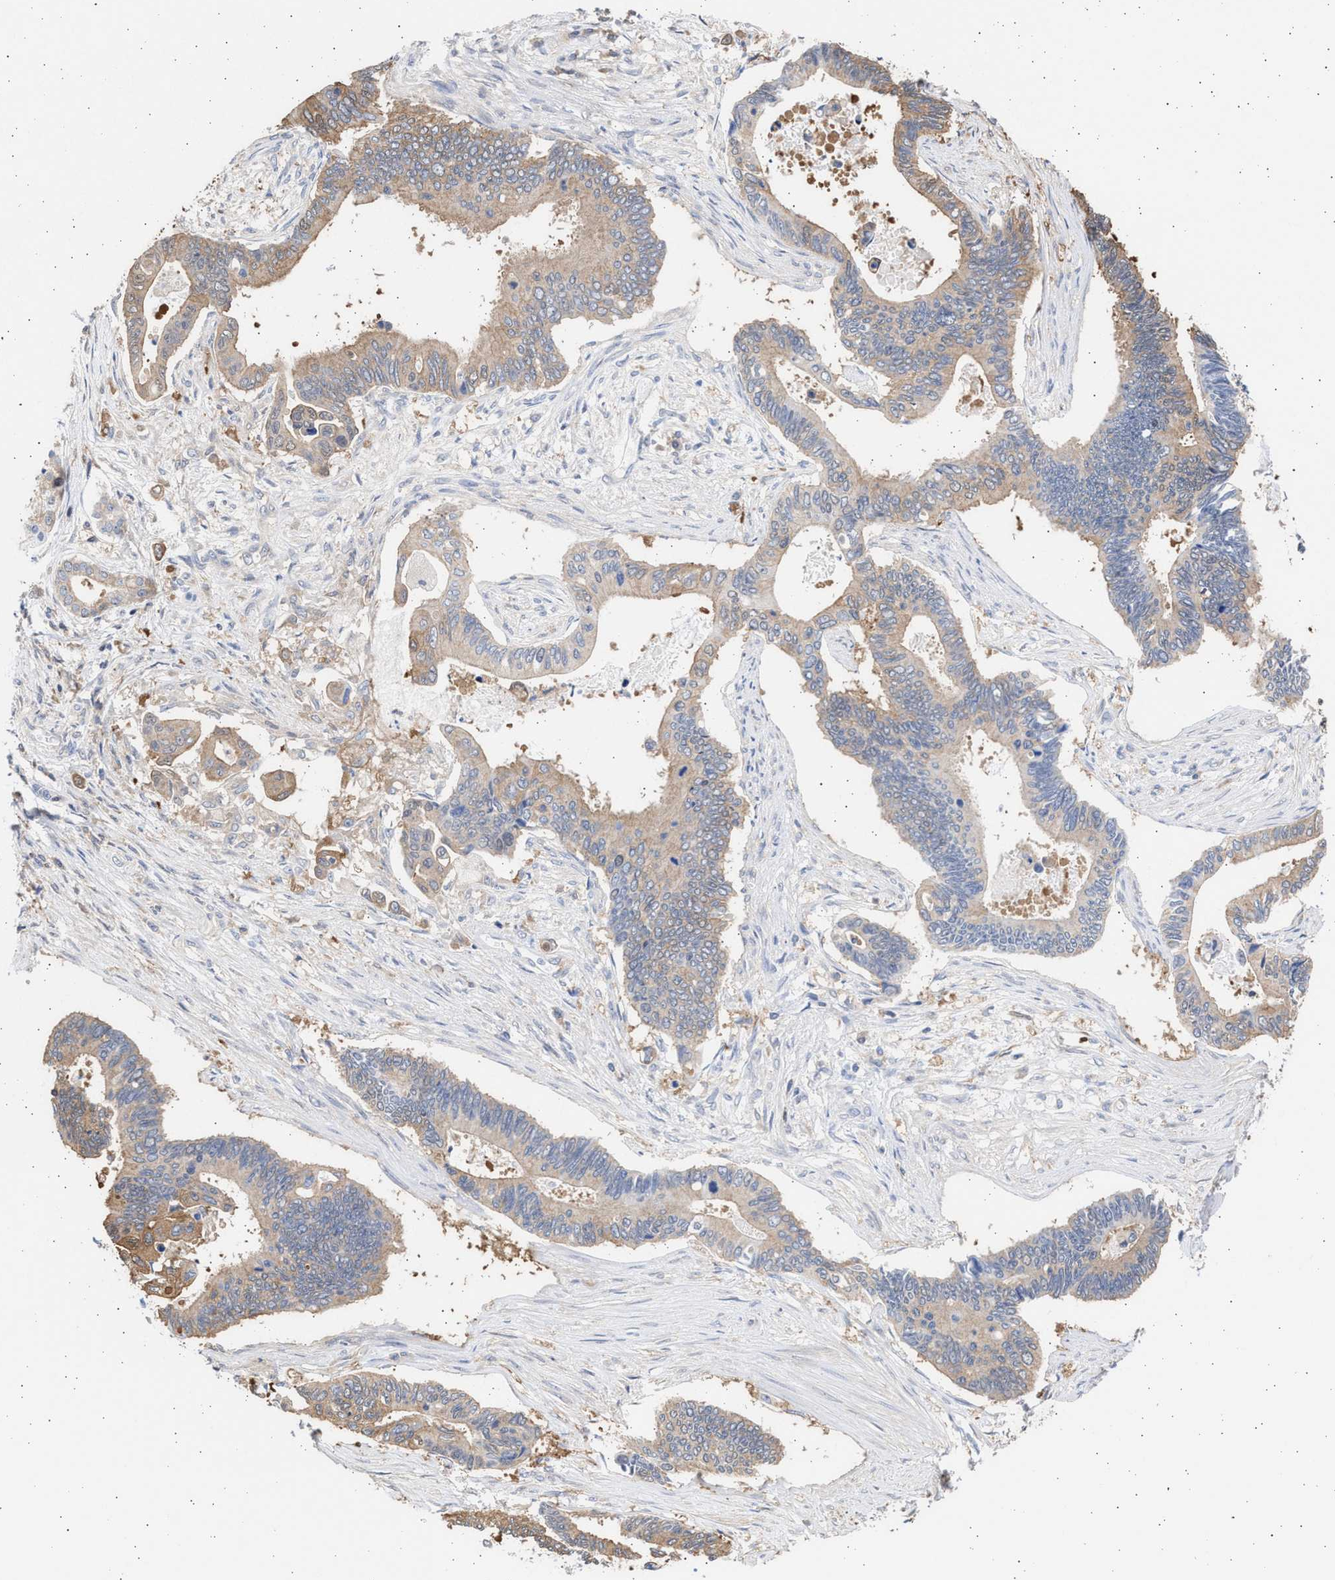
{"staining": {"intensity": "weak", "quantity": ">75%", "location": "cytoplasmic/membranous"}, "tissue": "pancreatic cancer", "cell_type": "Tumor cells", "image_type": "cancer", "snomed": [{"axis": "morphology", "description": "Adenocarcinoma, NOS"}, {"axis": "topography", "description": "Pancreas"}], "caption": "Human pancreatic cancer (adenocarcinoma) stained with a protein marker displays weak staining in tumor cells.", "gene": "ALDOC", "patient": {"sex": "female", "age": 70}}